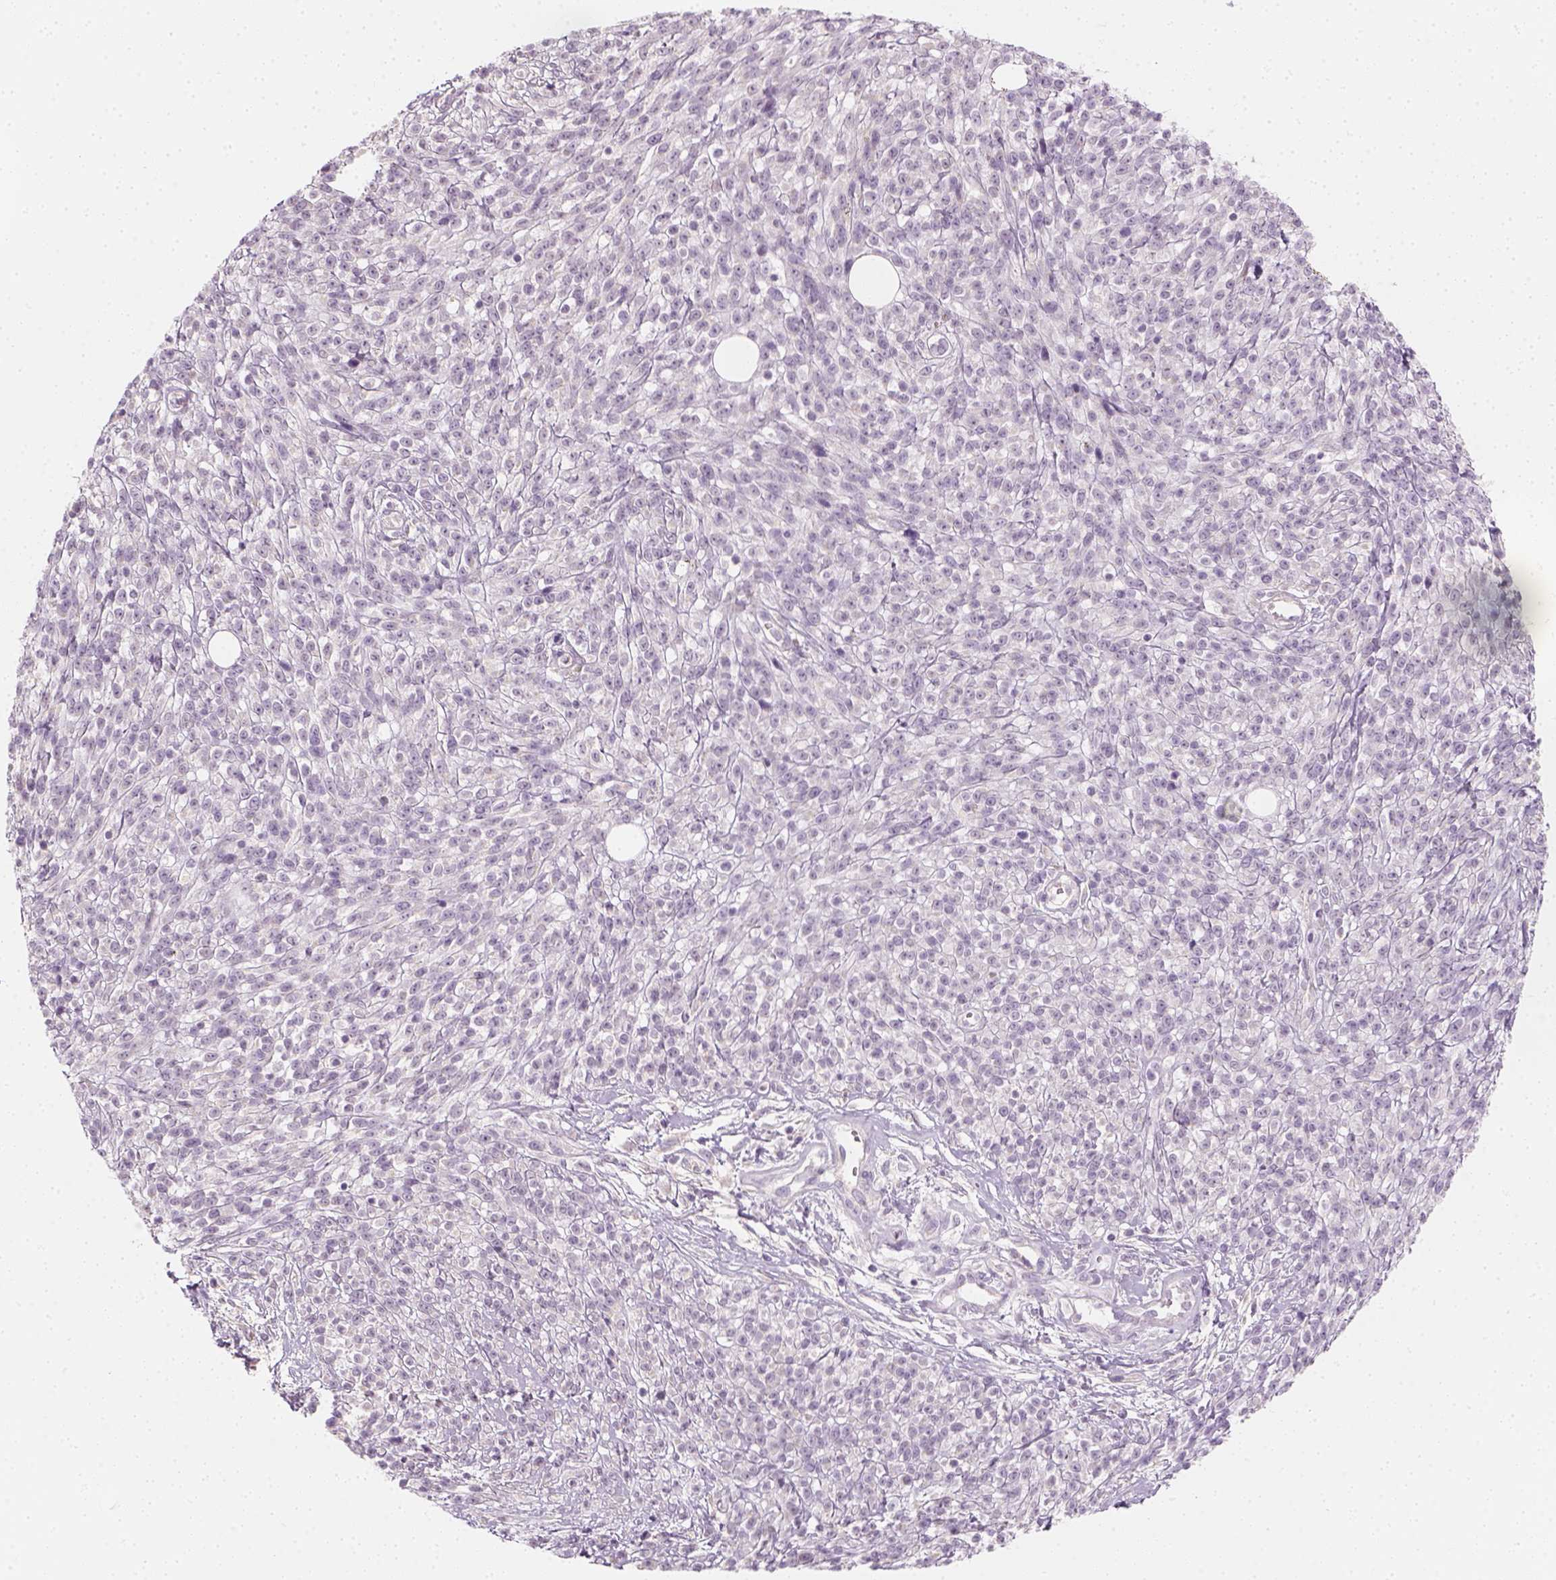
{"staining": {"intensity": "negative", "quantity": "none", "location": "none"}, "tissue": "melanoma", "cell_type": "Tumor cells", "image_type": "cancer", "snomed": [{"axis": "morphology", "description": "Malignant melanoma, NOS"}, {"axis": "topography", "description": "Skin"}, {"axis": "topography", "description": "Skin of trunk"}], "caption": "An IHC histopathology image of melanoma is shown. There is no staining in tumor cells of melanoma. (Brightfield microscopy of DAB (3,3'-diaminobenzidine) IHC at high magnification).", "gene": "PRAME", "patient": {"sex": "male", "age": 74}}